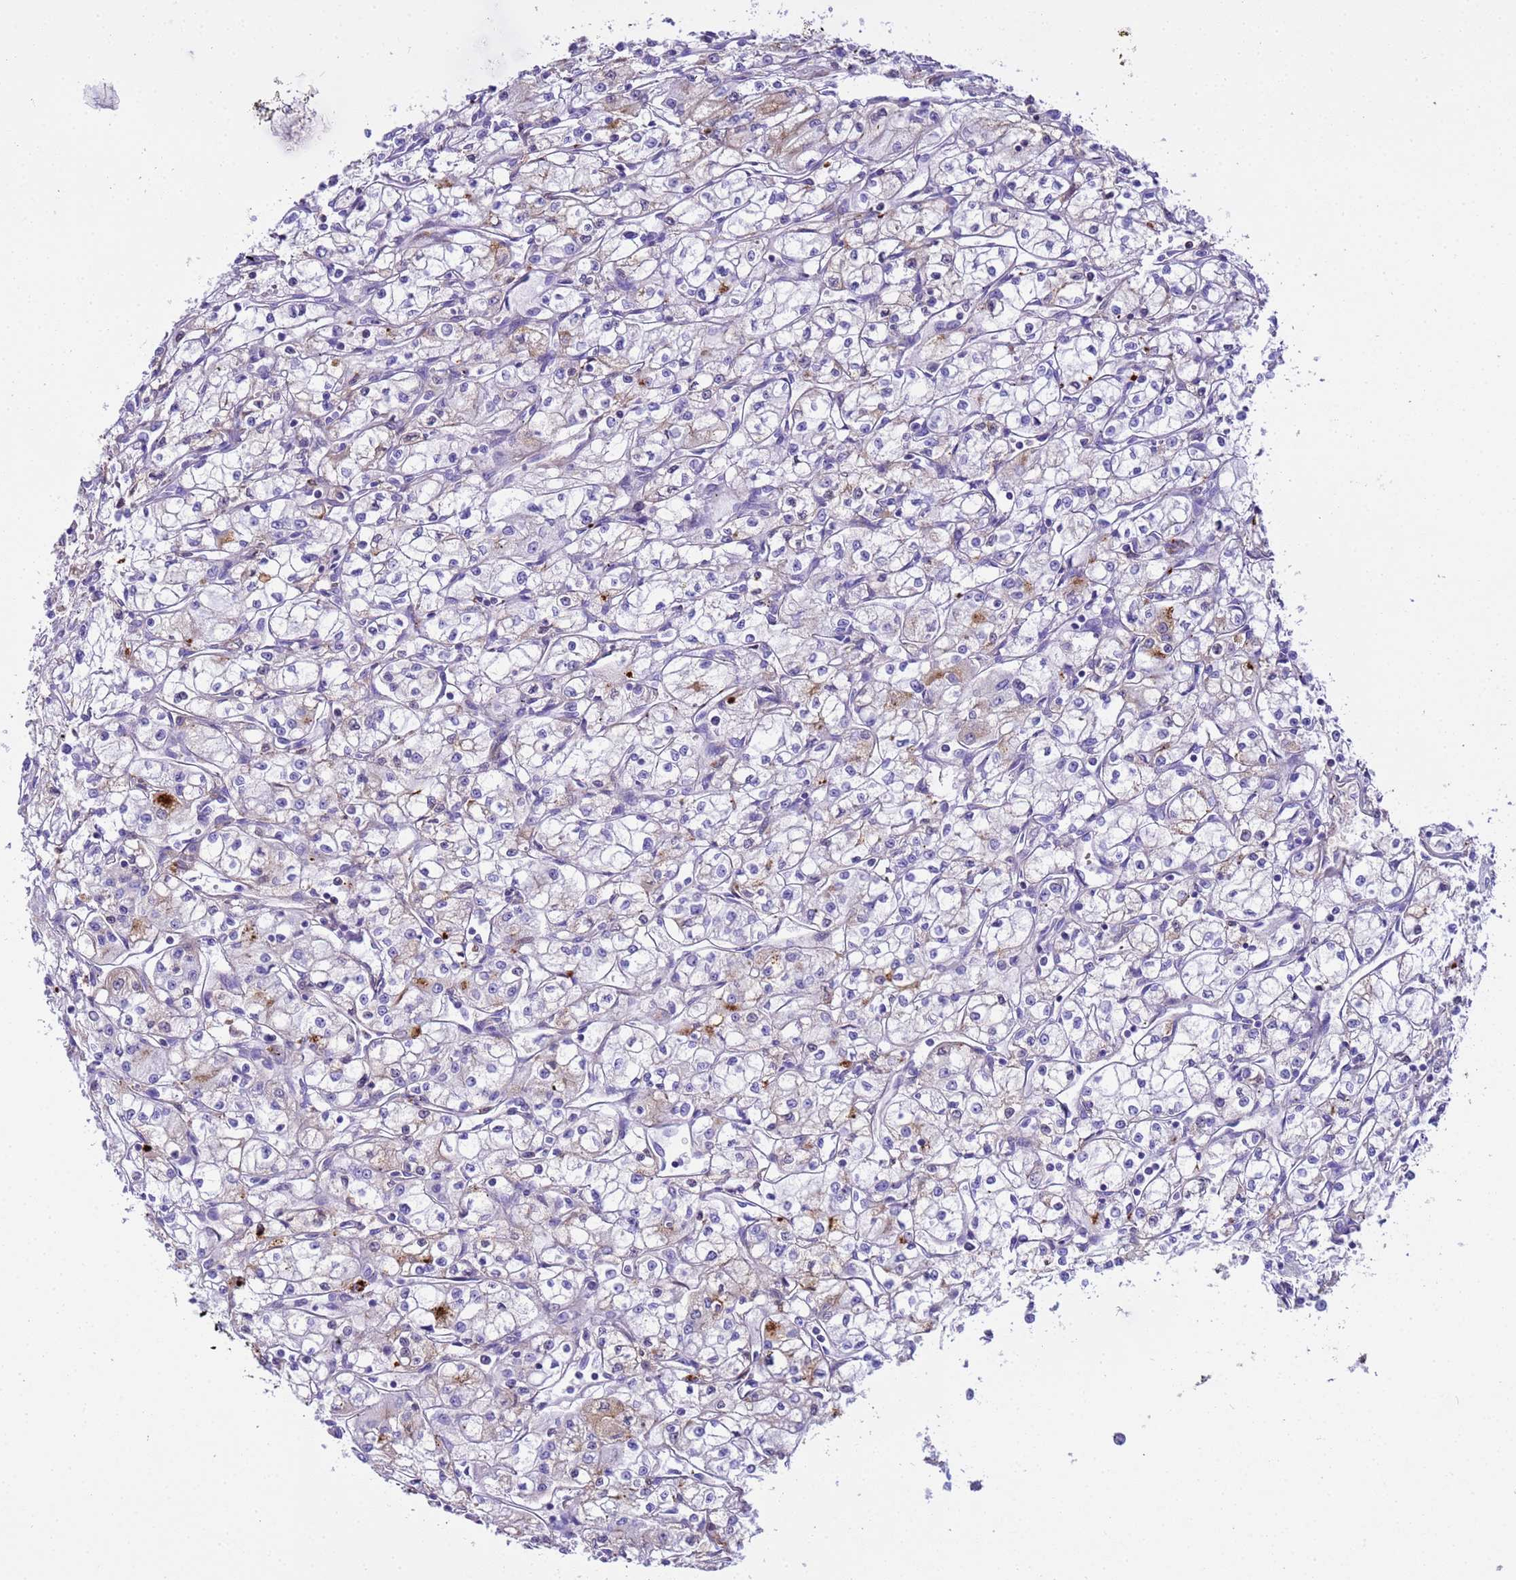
{"staining": {"intensity": "negative", "quantity": "none", "location": "none"}, "tissue": "renal cancer", "cell_type": "Tumor cells", "image_type": "cancer", "snomed": [{"axis": "morphology", "description": "Adenocarcinoma, NOS"}, {"axis": "topography", "description": "Kidney"}], "caption": "Tumor cells show no significant expression in renal cancer.", "gene": "CFHR2", "patient": {"sex": "male", "age": 59}}